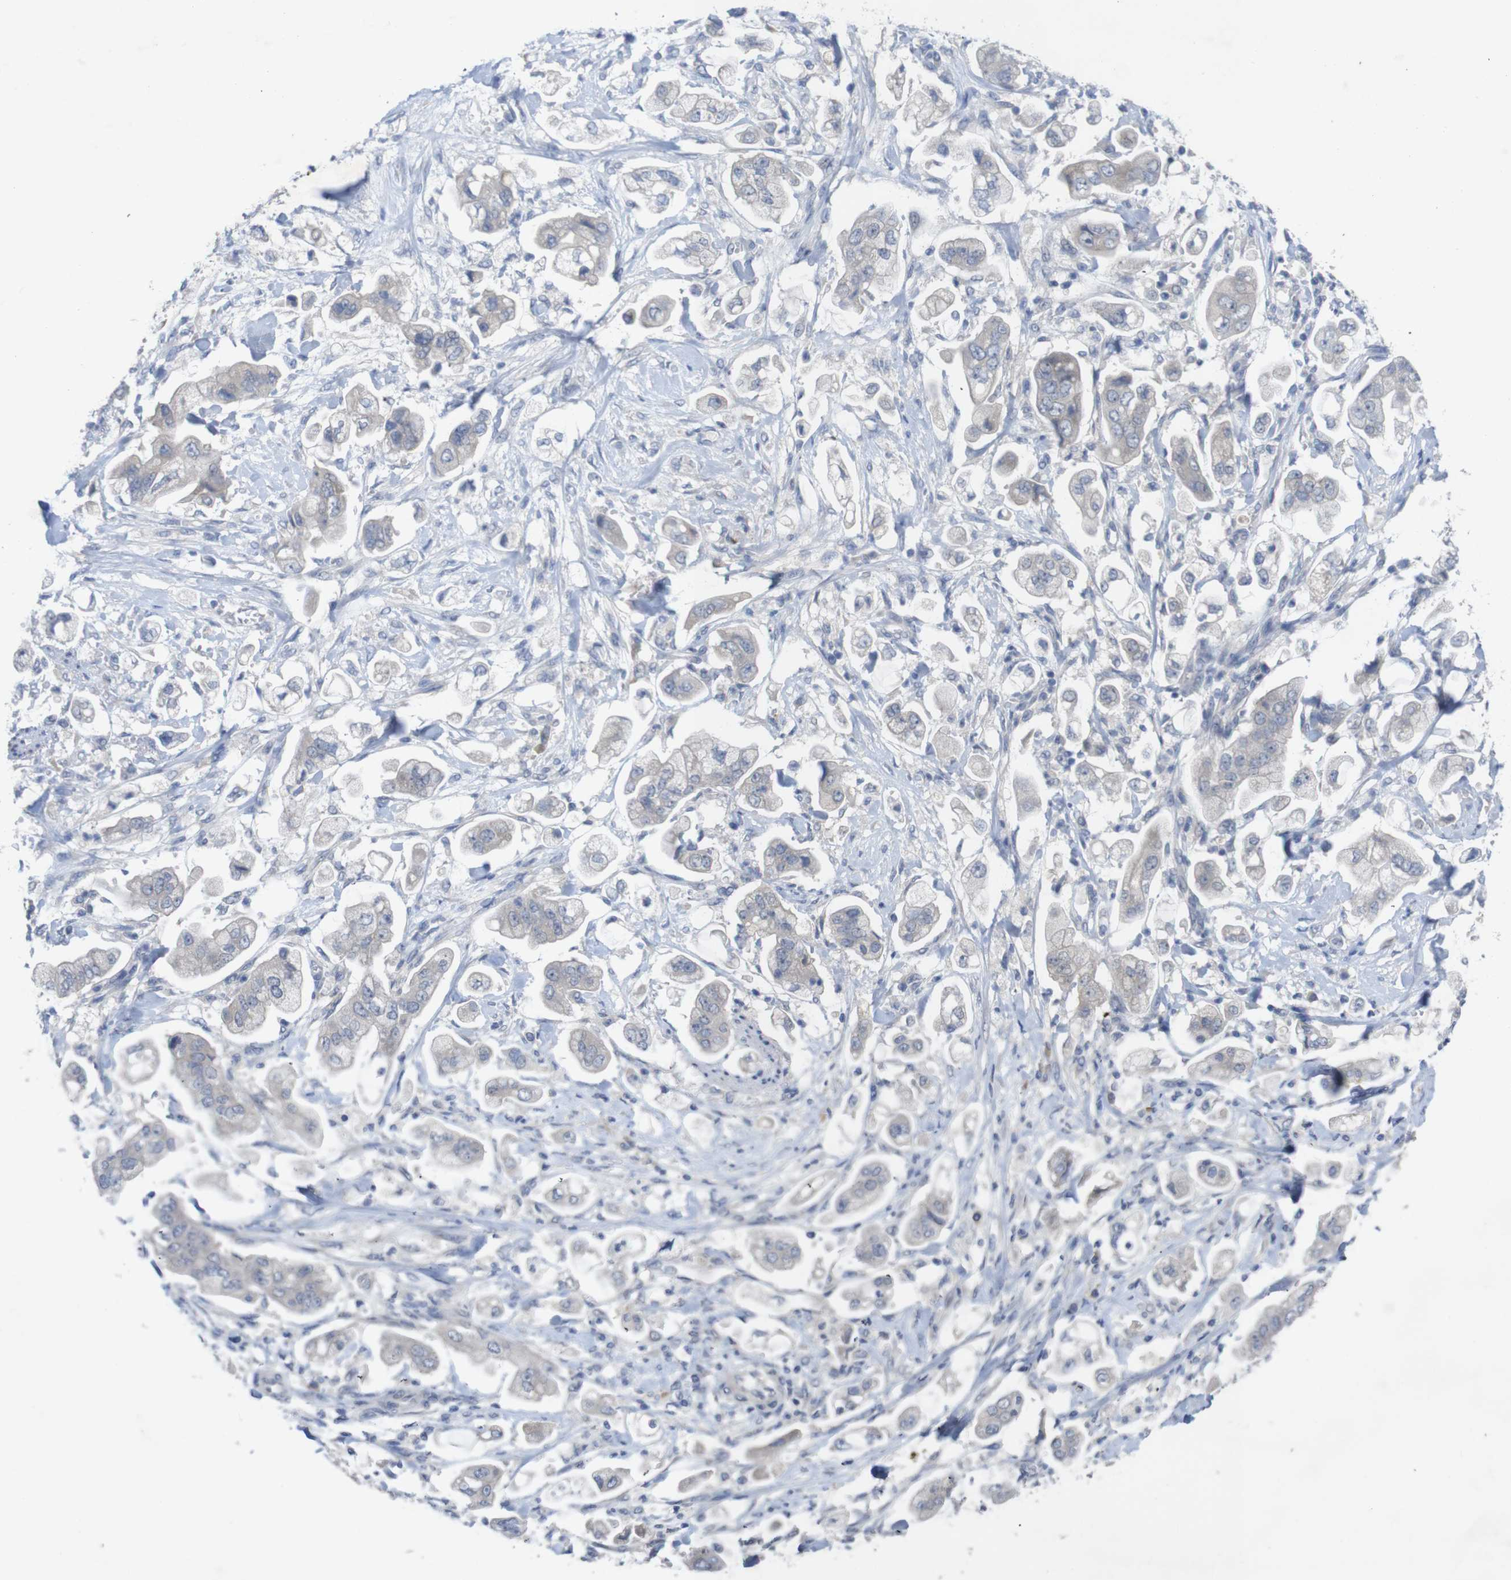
{"staining": {"intensity": "negative", "quantity": "none", "location": "none"}, "tissue": "stomach cancer", "cell_type": "Tumor cells", "image_type": "cancer", "snomed": [{"axis": "morphology", "description": "Adenocarcinoma, NOS"}, {"axis": "topography", "description": "Stomach"}], "caption": "Human stomach adenocarcinoma stained for a protein using immunohistochemistry exhibits no positivity in tumor cells.", "gene": "BCAR3", "patient": {"sex": "male", "age": 62}}